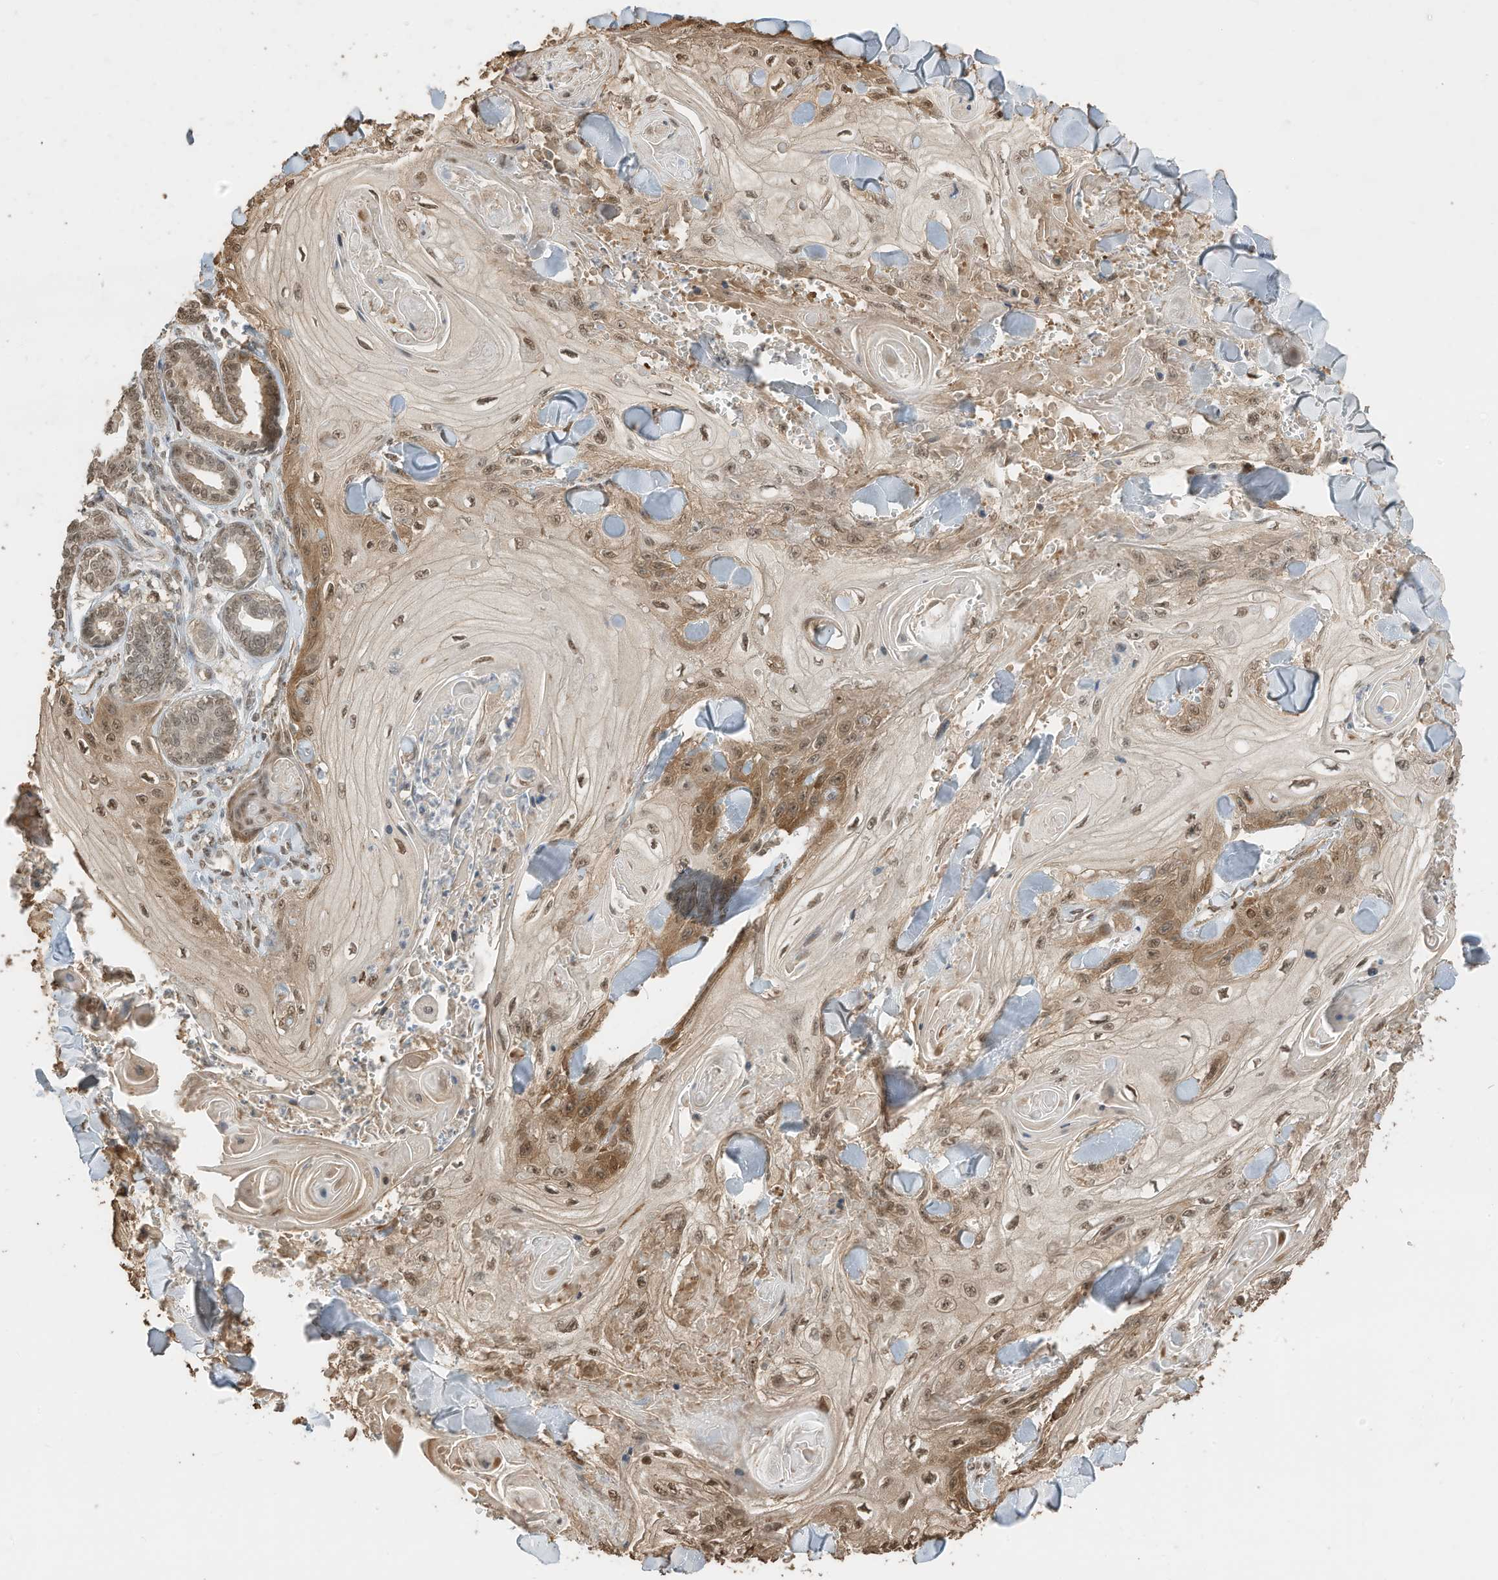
{"staining": {"intensity": "moderate", "quantity": ">75%", "location": "cytoplasmic/membranous,nuclear"}, "tissue": "skin cancer", "cell_type": "Tumor cells", "image_type": "cancer", "snomed": [{"axis": "morphology", "description": "Squamous cell carcinoma, NOS"}, {"axis": "topography", "description": "Skin"}], "caption": "There is medium levels of moderate cytoplasmic/membranous and nuclear positivity in tumor cells of skin cancer (squamous cell carcinoma), as demonstrated by immunohistochemical staining (brown color).", "gene": "ZNF195", "patient": {"sex": "male", "age": 74}}